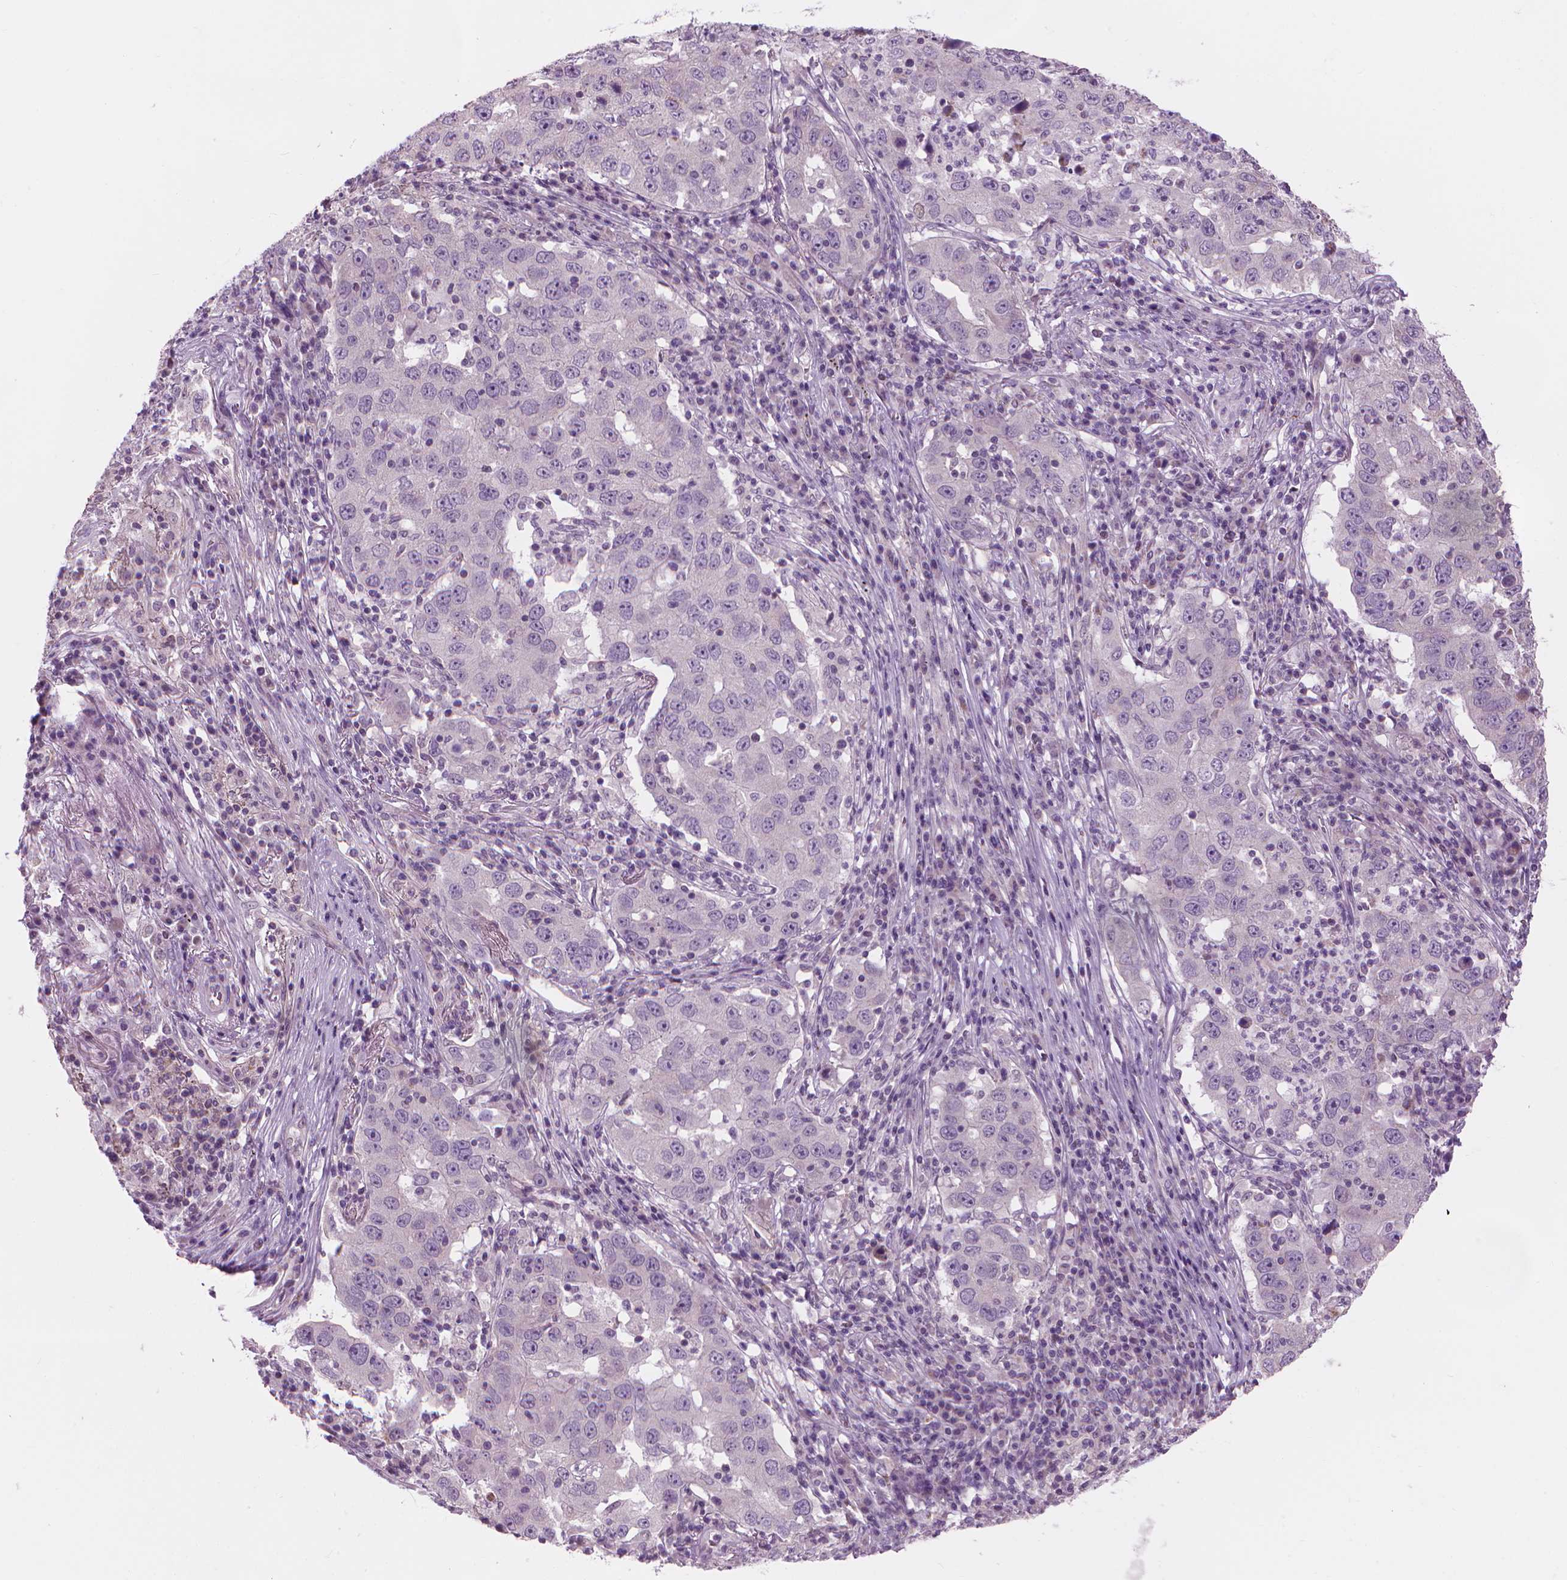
{"staining": {"intensity": "negative", "quantity": "none", "location": "none"}, "tissue": "lung cancer", "cell_type": "Tumor cells", "image_type": "cancer", "snomed": [{"axis": "morphology", "description": "Adenocarcinoma, NOS"}, {"axis": "topography", "description": "Lung"}], "caption": "Photomicrograph shows no protein staining in tumor cells of lung cancer (adenocarcinoma) tissue.", "gene": "CFAP126", "patient": {"sex": "male", "age": 73}}